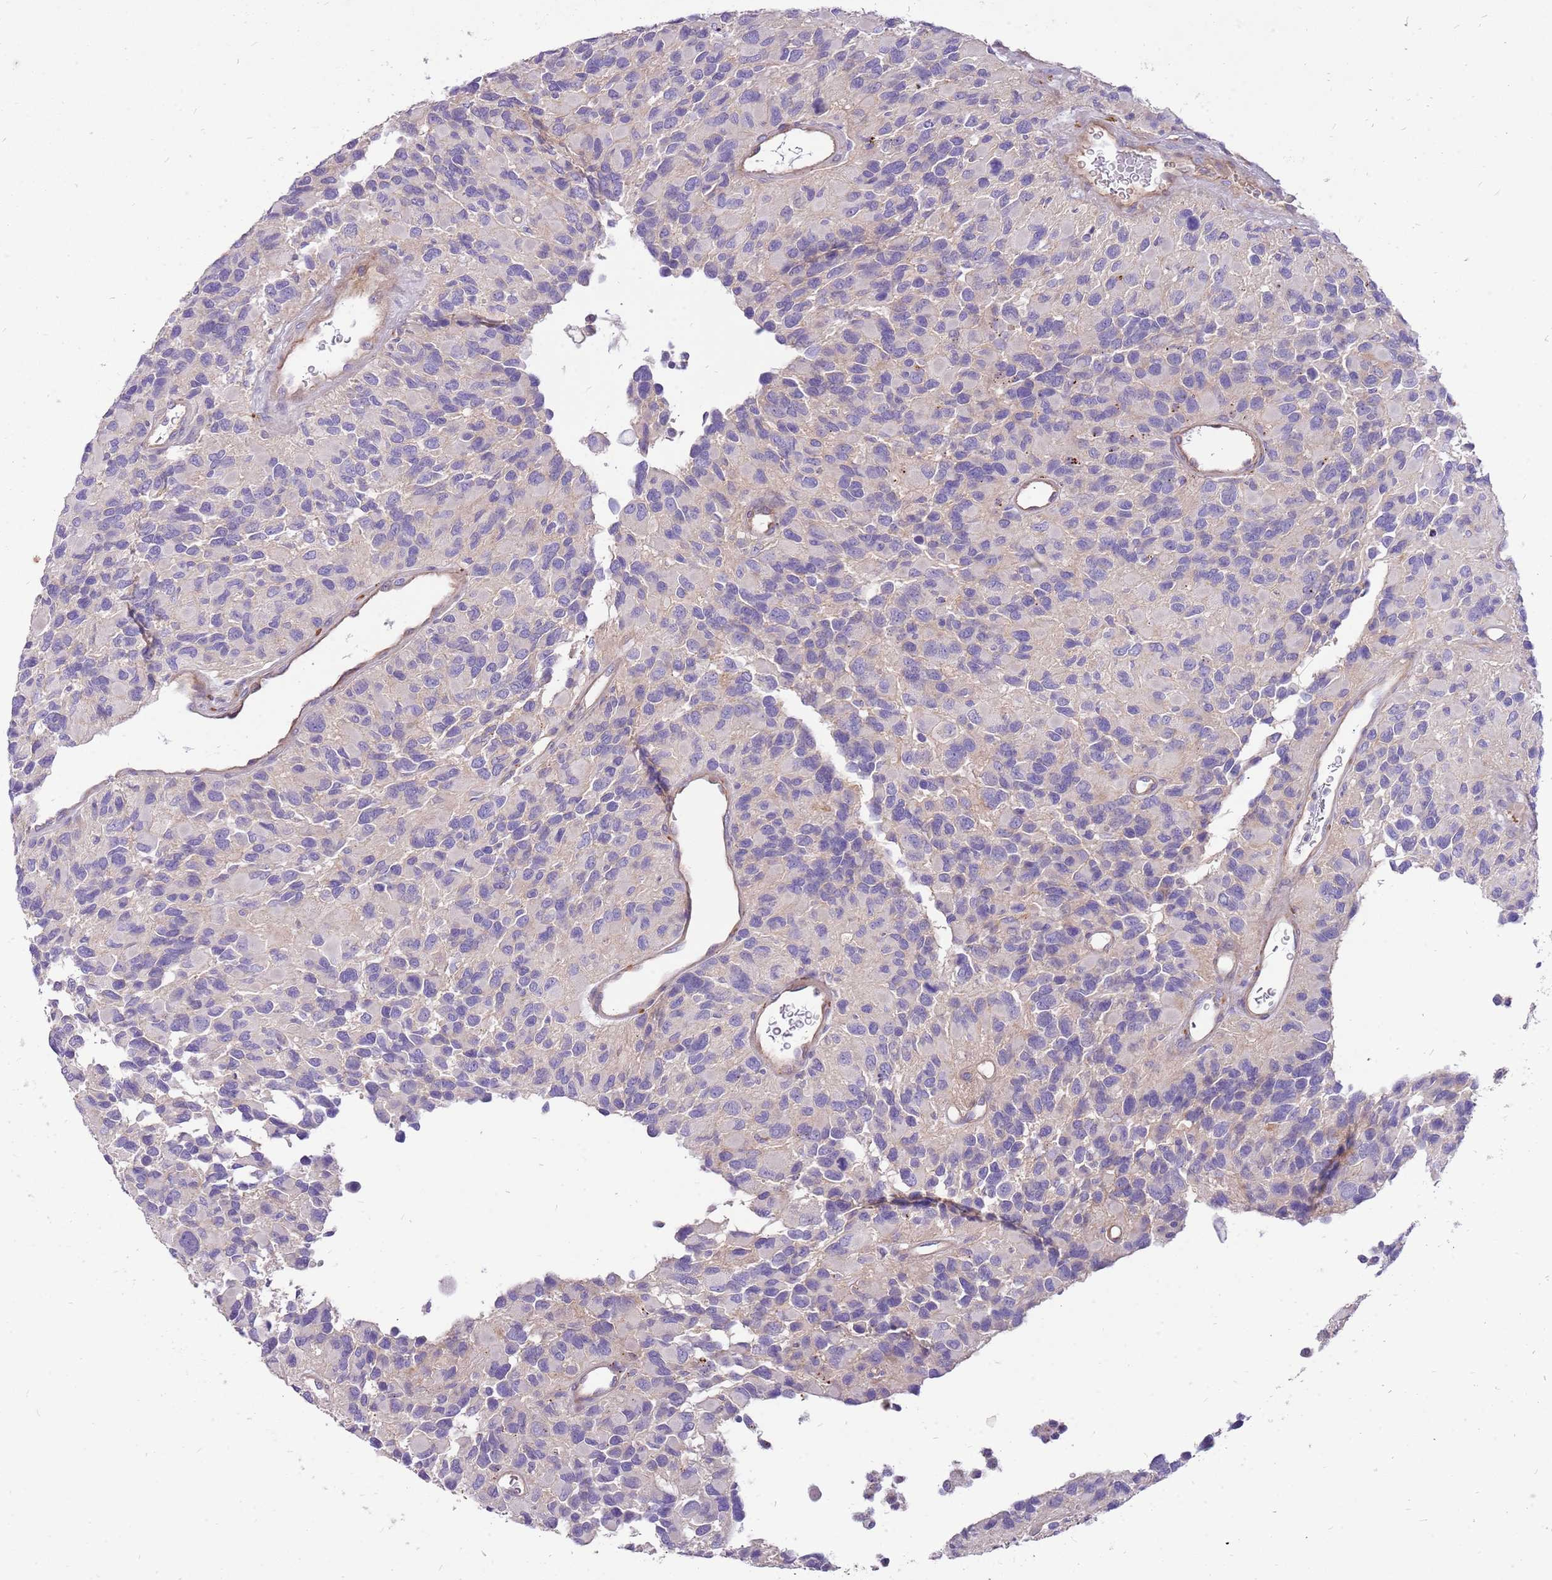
{"staining": {"intensity": "negative", "quantity": "none", "location": "none"}, "tissue": "glioma", "cell_type": "Tumor cells", "image_type": "cancer", "snomed": [{"axis": "morphology", "description": "Glioma, malignant, High grade"}, {"axis": "topography", "description": "Brain"}], "caption": "Protein analysis of glioma exhibits no significant expression in tumor cells.", "gene": "NTN4", "patient": {"sex": "male", "age": 77}}